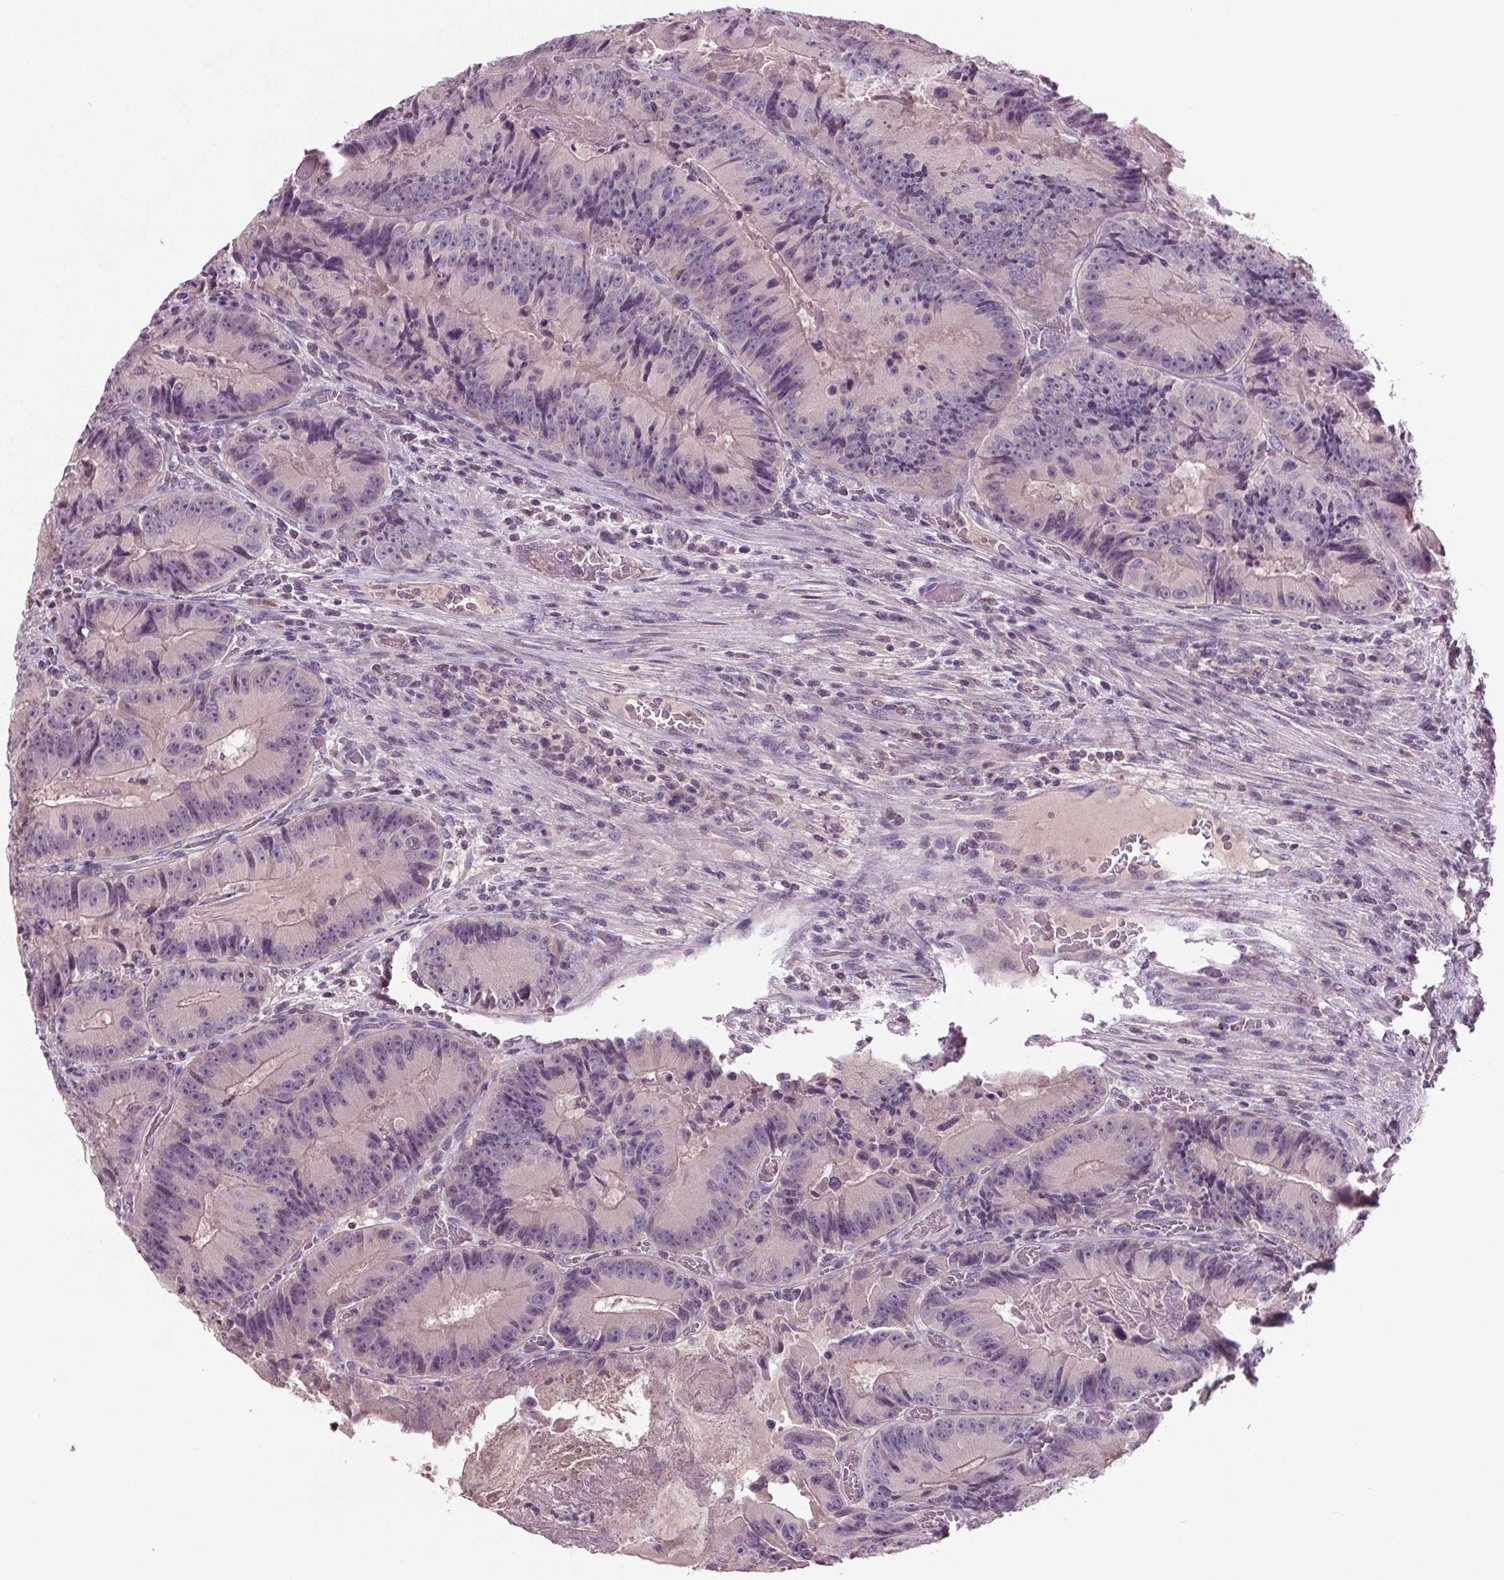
{"staining": {"intensity": "negative", "quantity": "none", "location": "none"}, "tissue": "colorectal cancer", "cell_type": "Tumor cells", "image_type": "cancer", "snomed": [{"axis": "morphology", "description": "Adenocarcinoma, NOS"}, {"axis": "topography", "description": "Colon"}], "caption": "Immunohistochemical staining of human adenocarcinoma (colorectal) demonstrates no significant expression in tumor cells.", "gene": "BHLHE22", "patient": {"sex": "female", "age": 86}}